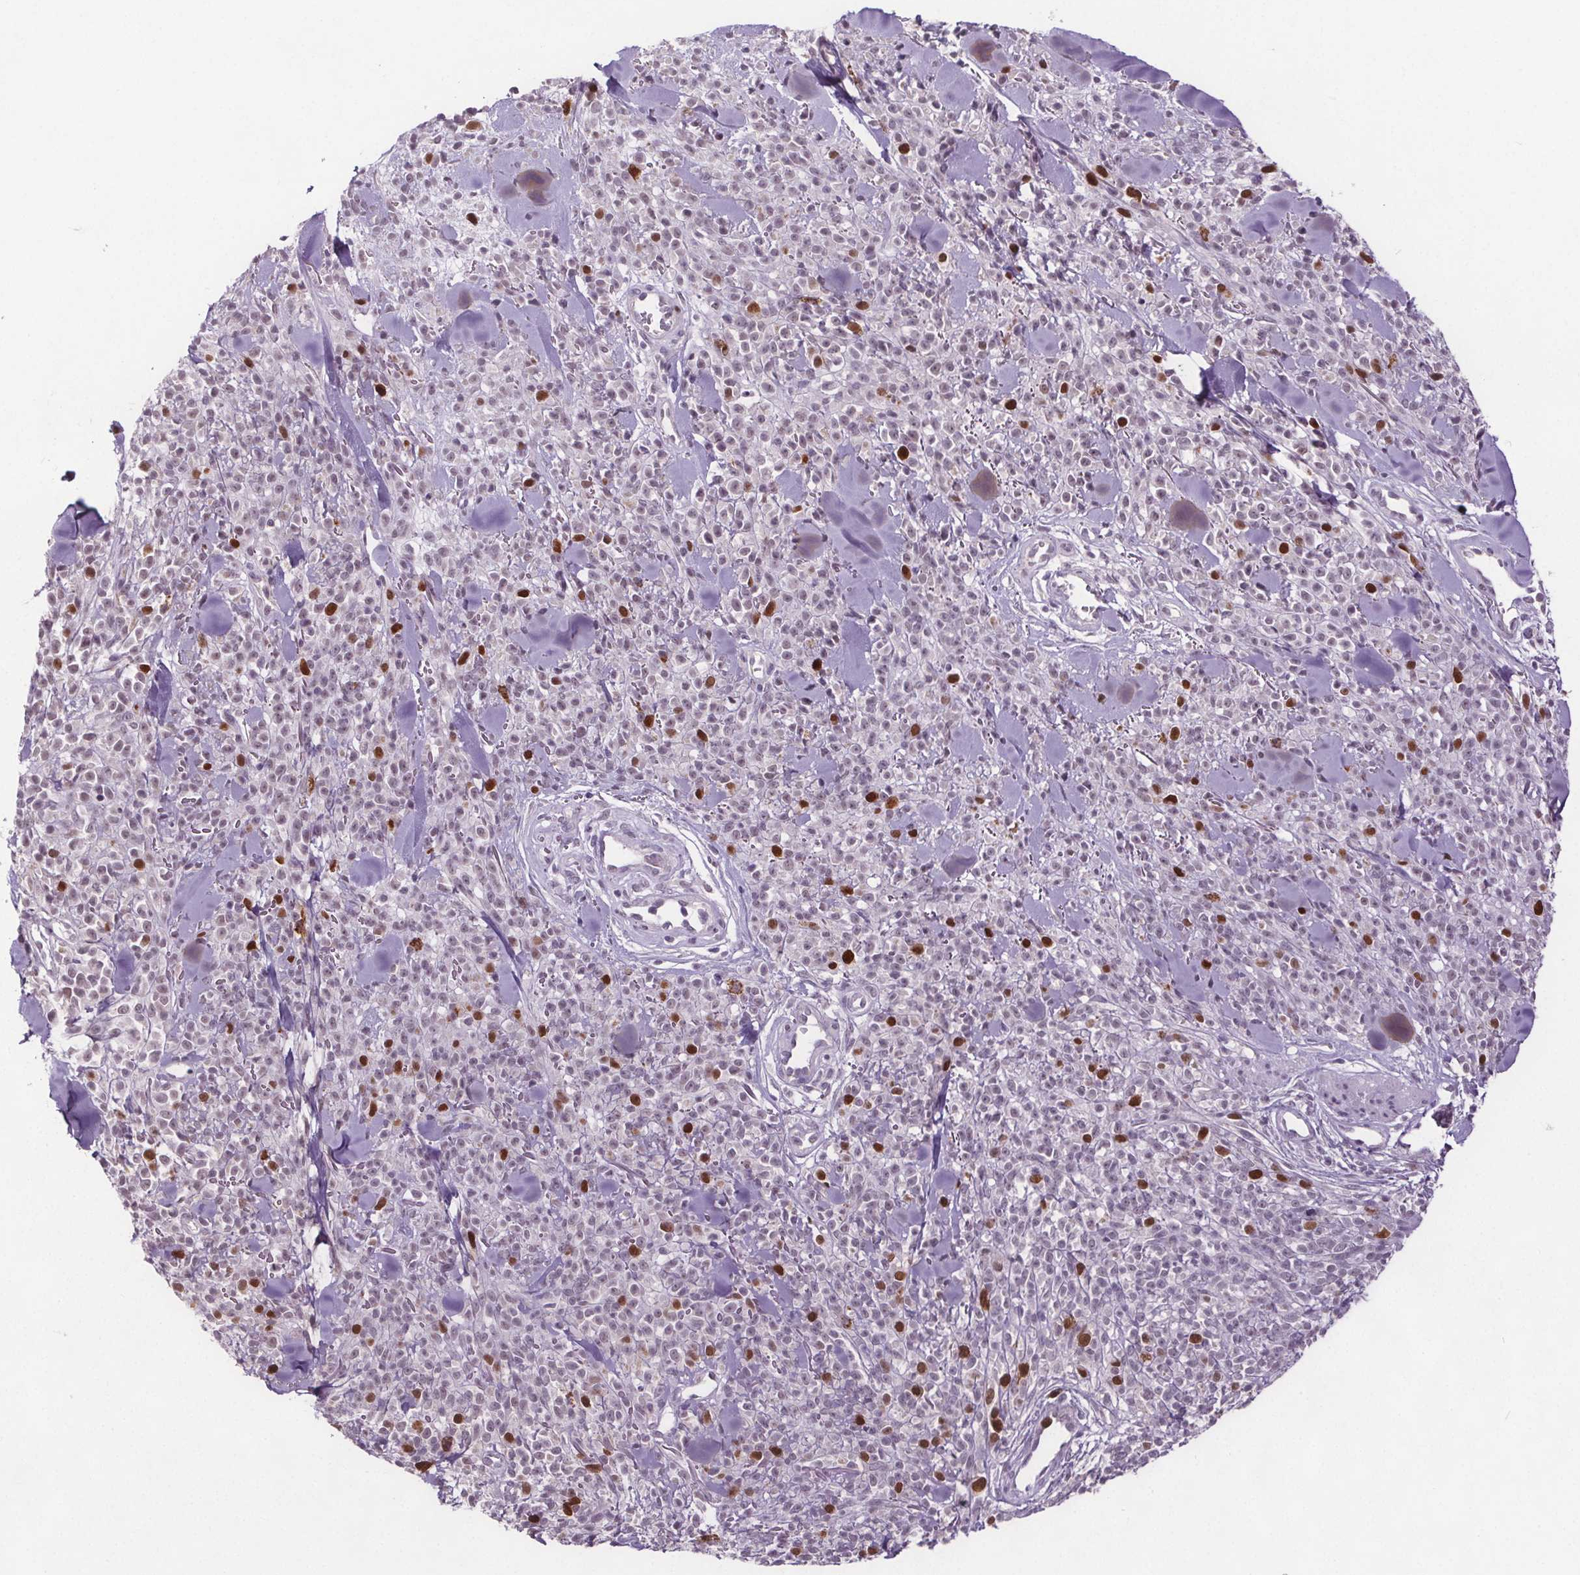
{"staining": {"intensity": "strong", "quantity": "<25%", "location": "nuclear"}, "tissue": "melanoma", "cell_type": "Tumor cells", "image_type": "cancer", "snomed": [{"axis": "morphology", "description": "Malignant melanoma, NOS"}, {"axis": "topography", "description": "Skin"}, {"axis": "topography", "description": "Skin of trunk"}], "caption": "Protein staining reveals strong nuclear positivity in about <25% of tumor cells in malignant melanoma.", "gene": "CENPF", "patient": {"sex": "male", "age": 74}}